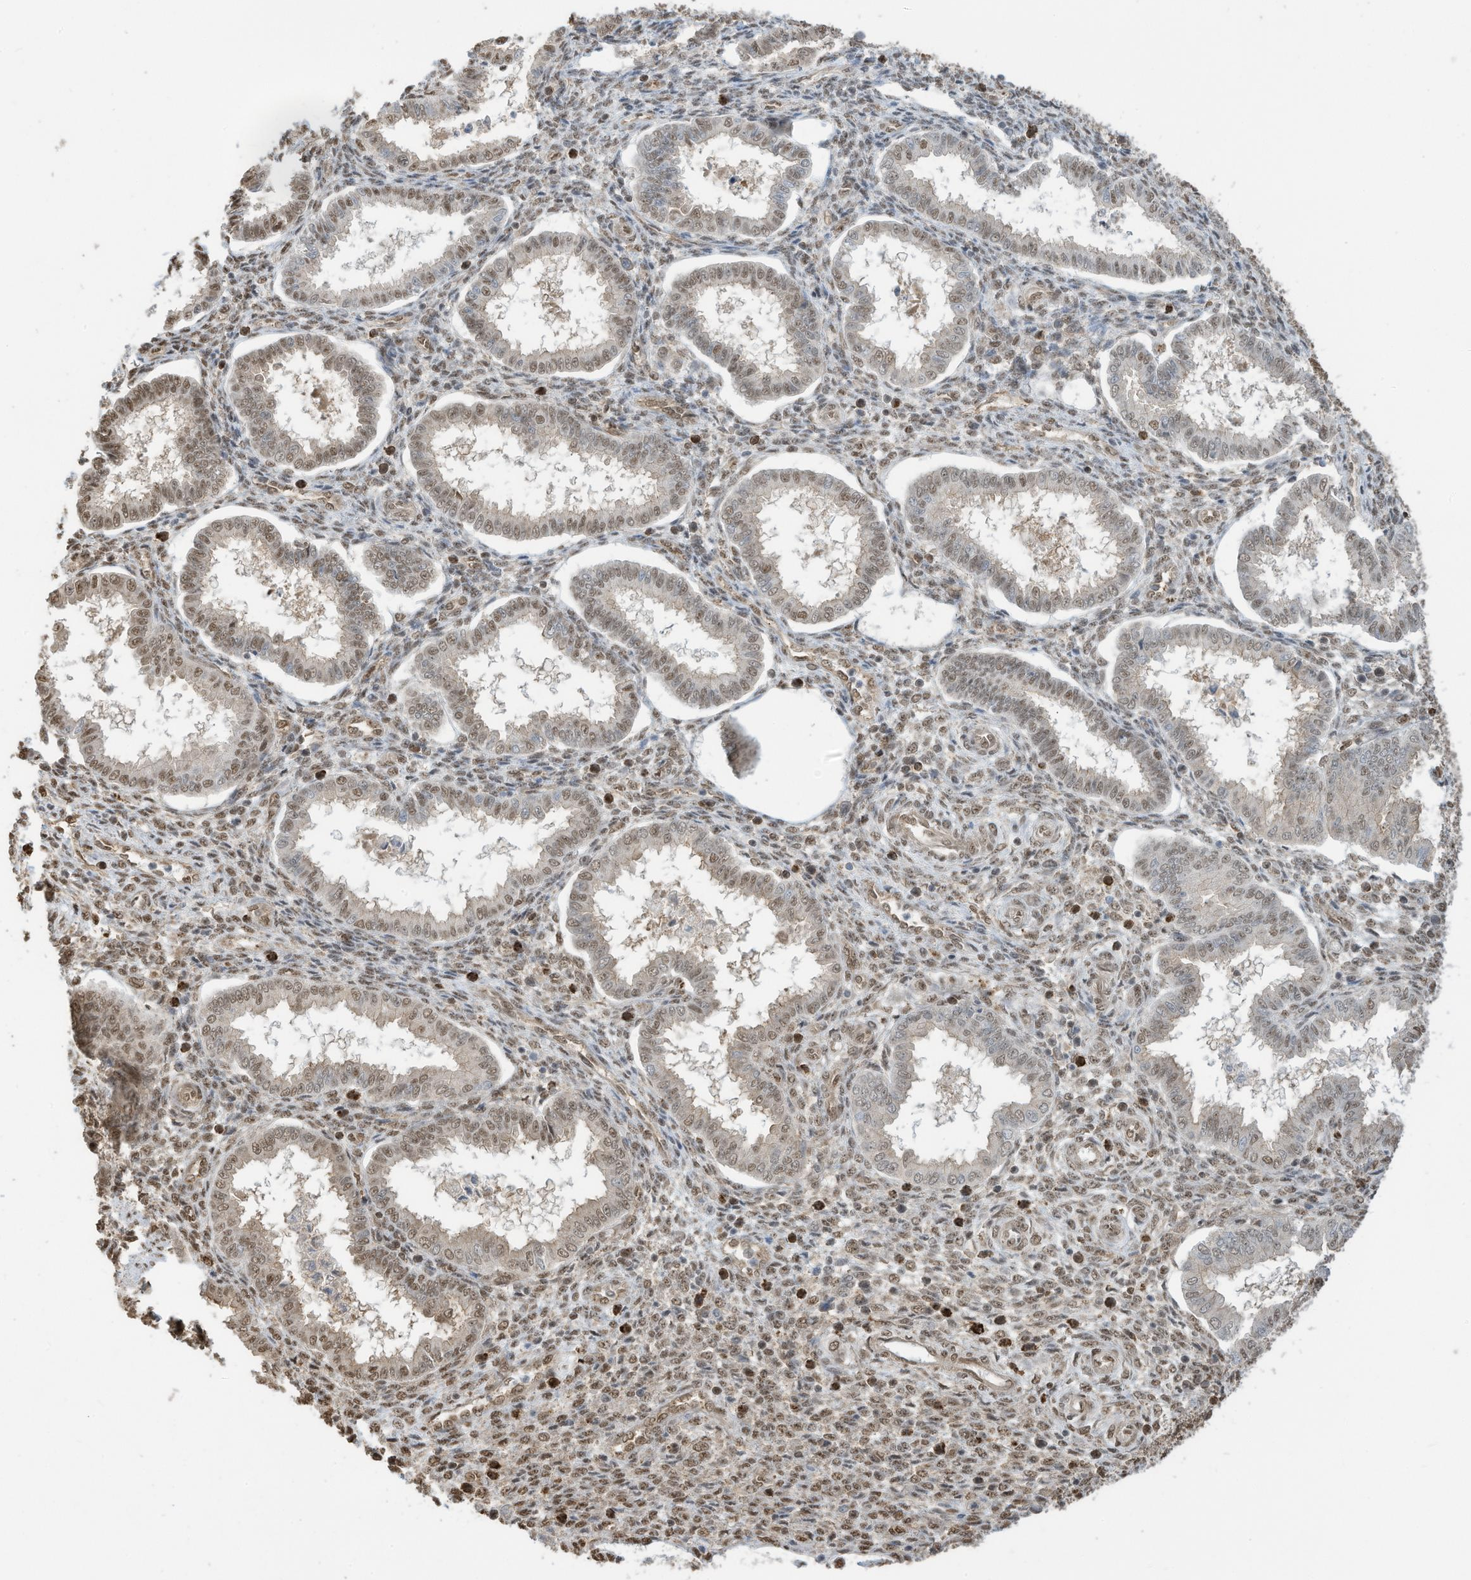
{"staining": {"intensity": "moderate", "quantity": "25%-75%", "location": "nuclear"}, "tissue": "endometrium", "cell_type": "Cells in endometrial stroma", "image_type": "normal", "snomed": [{"axis": "morphology", "description": "Normal tissue, NOS"}, {"axis": "topography", "description": "Endometrium"}], "caption": "The photomicrograph demonstrates staining of normal endometrium, revealing moderate nuclear protein positivity (brown color) within cells in endometrial stroma.", "gene": "ZNF195", "patient": {"sex": "female", "age": 24}}